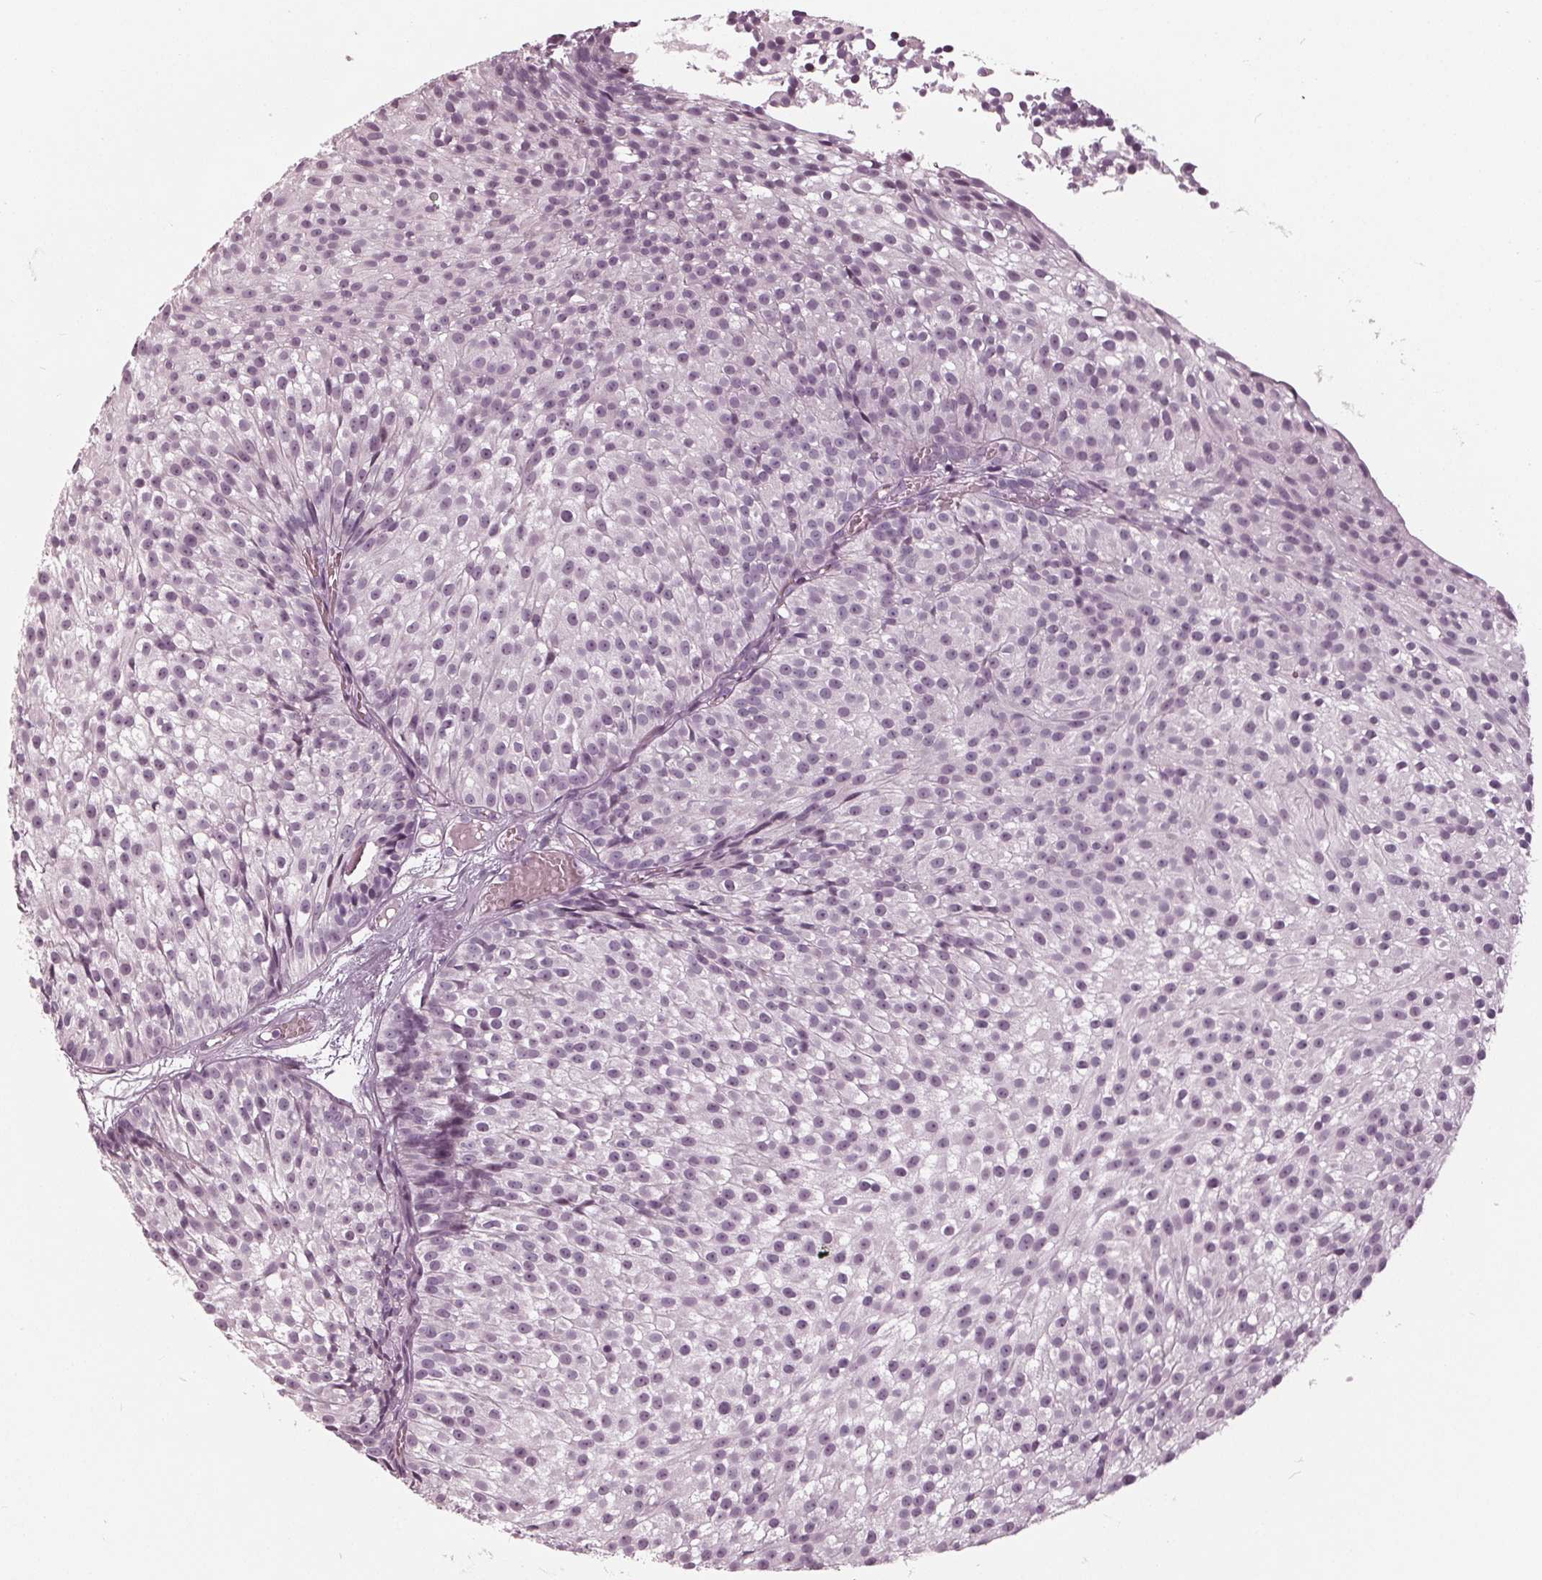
{"staining": {"intensity": "negative", "quantity": "none", "location": "none"}, "tissue": "urothelial cancer", "cell_type": "Tumor cells", "image_type": "cancer", "snomed": [{"axis": "morphology", "description": "Urothelial carcinoma, Low grade"}, {"axis": "topography", "description": "Urinary bladder"}], "caption": "Immunohistochemical staining of urothelial cancer displays no significant expression in tumor cells.", "gene": "ADPRHL1", "patient": {"sex": "male", "age": 63}}